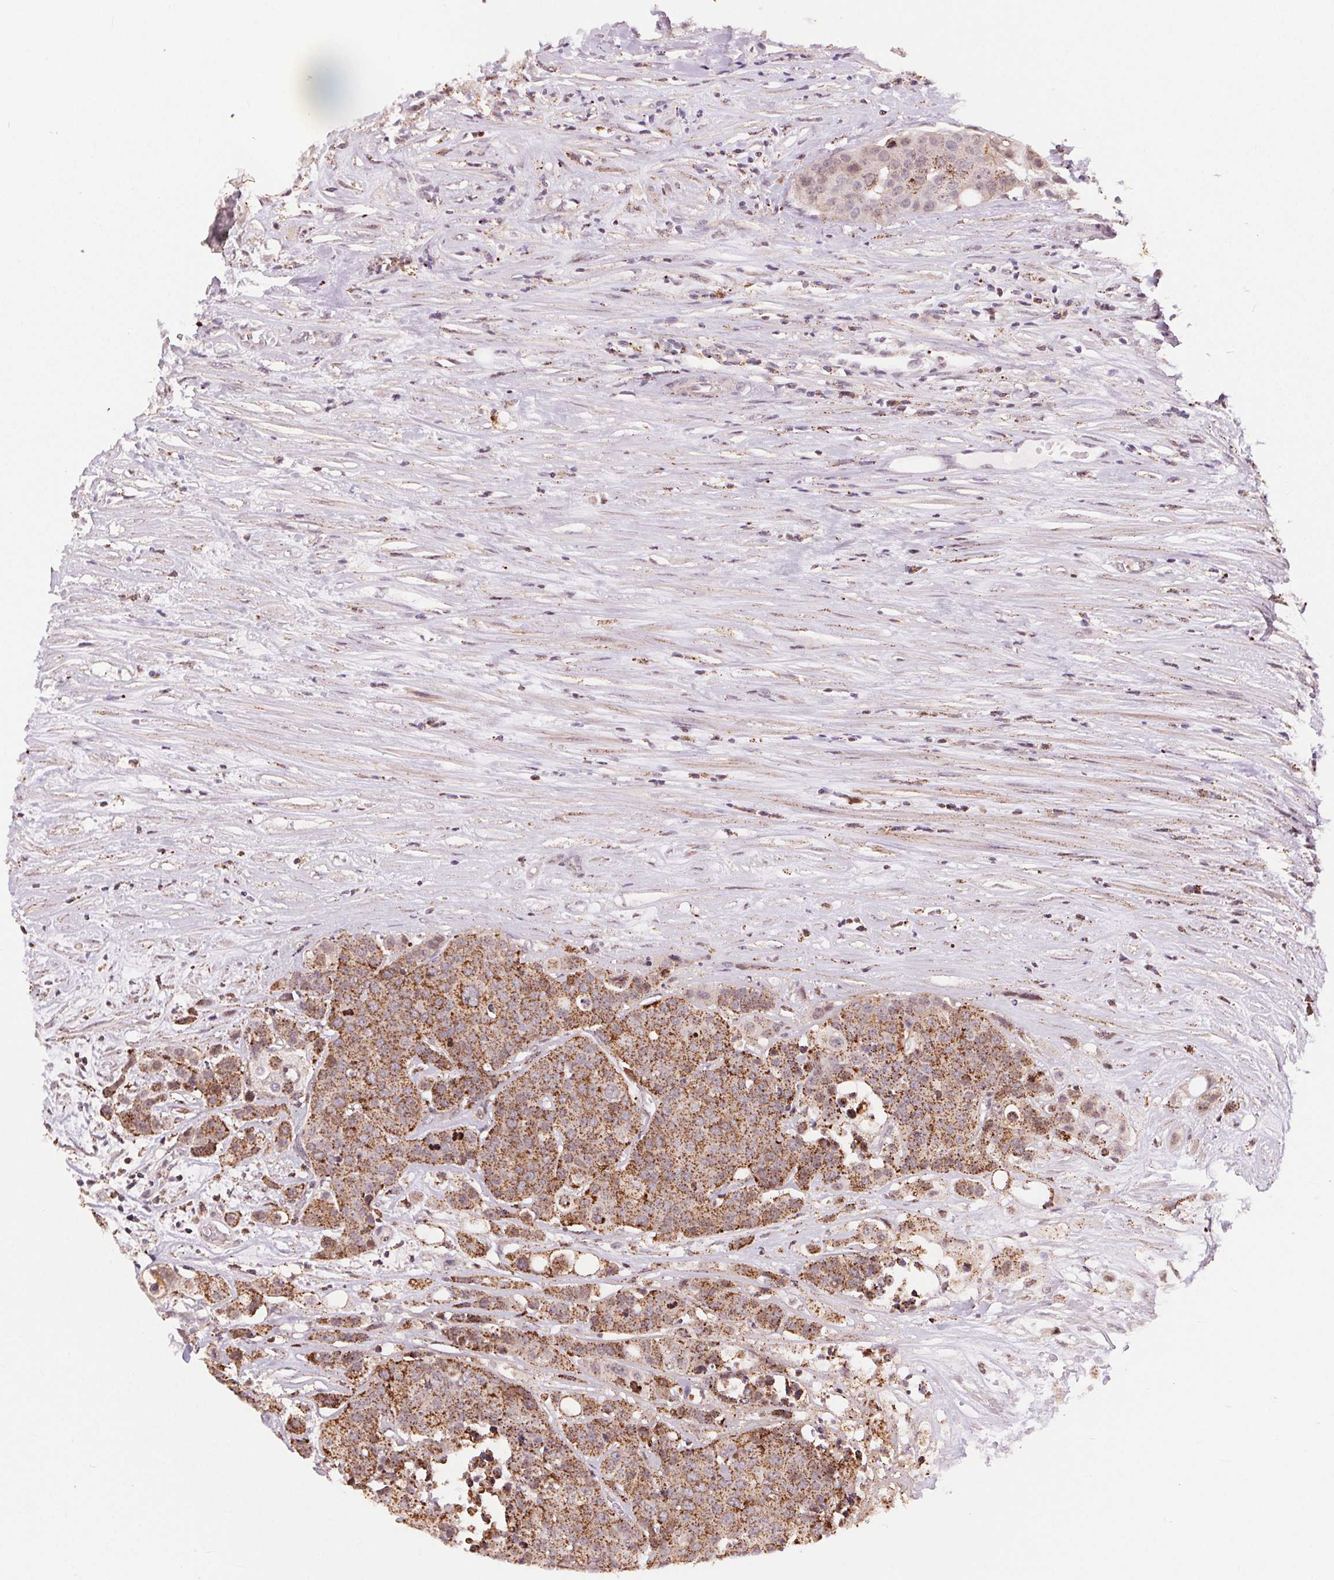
{"staining": {"intensity": "moderate", "quantity": ">75%", "location": "cytoplasmic/membranous"}, "tissue": "carcinoid", "cell_type": "Tumor cells", "image_type": "cancer", "snomed": [{"axis": "morphology", "description": "Carcinoid, malignant, NOS"}, {"axis": "topography", "description": "Colon"}], "caption": "Tumor cells demonstrate moderate cytoplasmic/membranous positivity in approximately >75% of cells in carcinoid.", "gene": "CHMP4B", "patient": {"sex": "male", "age": 81}}